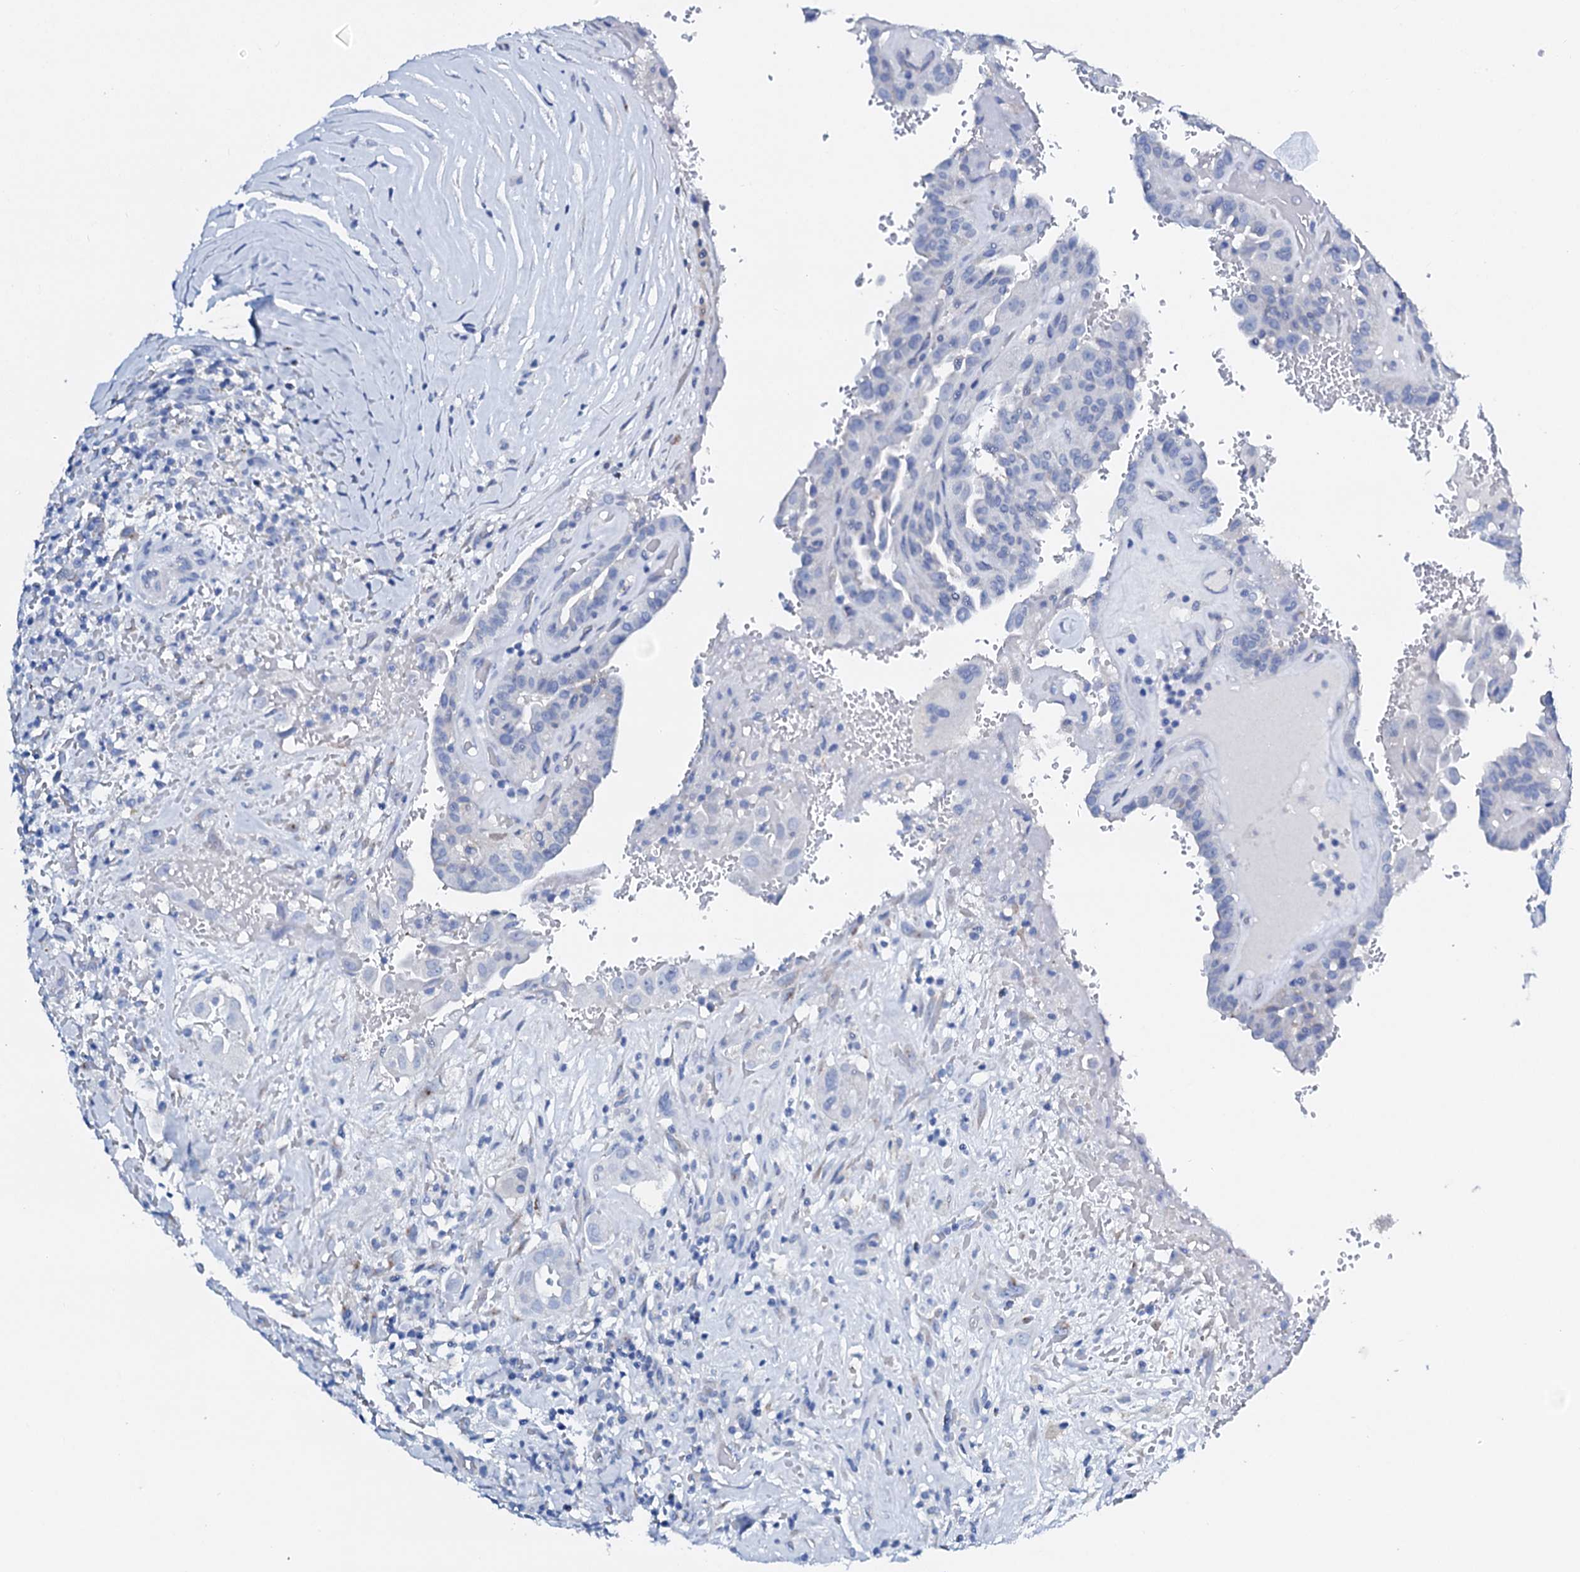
{"staining": {"intensity": "negative", "quantity": "none", "location": "none"}, "tissue": "thyroid cancer", "cell_type": "Tumor cells", "image_type": "cancer", "snomed": [{"axis": "morphology", "description": "Papillary adenocarcinoma, NOS"}, {"axis": "topography", "description": "Thyroid gland"}], "caption": "Human thyroid cancer (papillary adenocarcinoma) stained for a protein using immunohistochemistry (IHC) shows no staining in tumor cells.", "gene": "AMER2", "patient": {"sex": "male", "age": 77}}